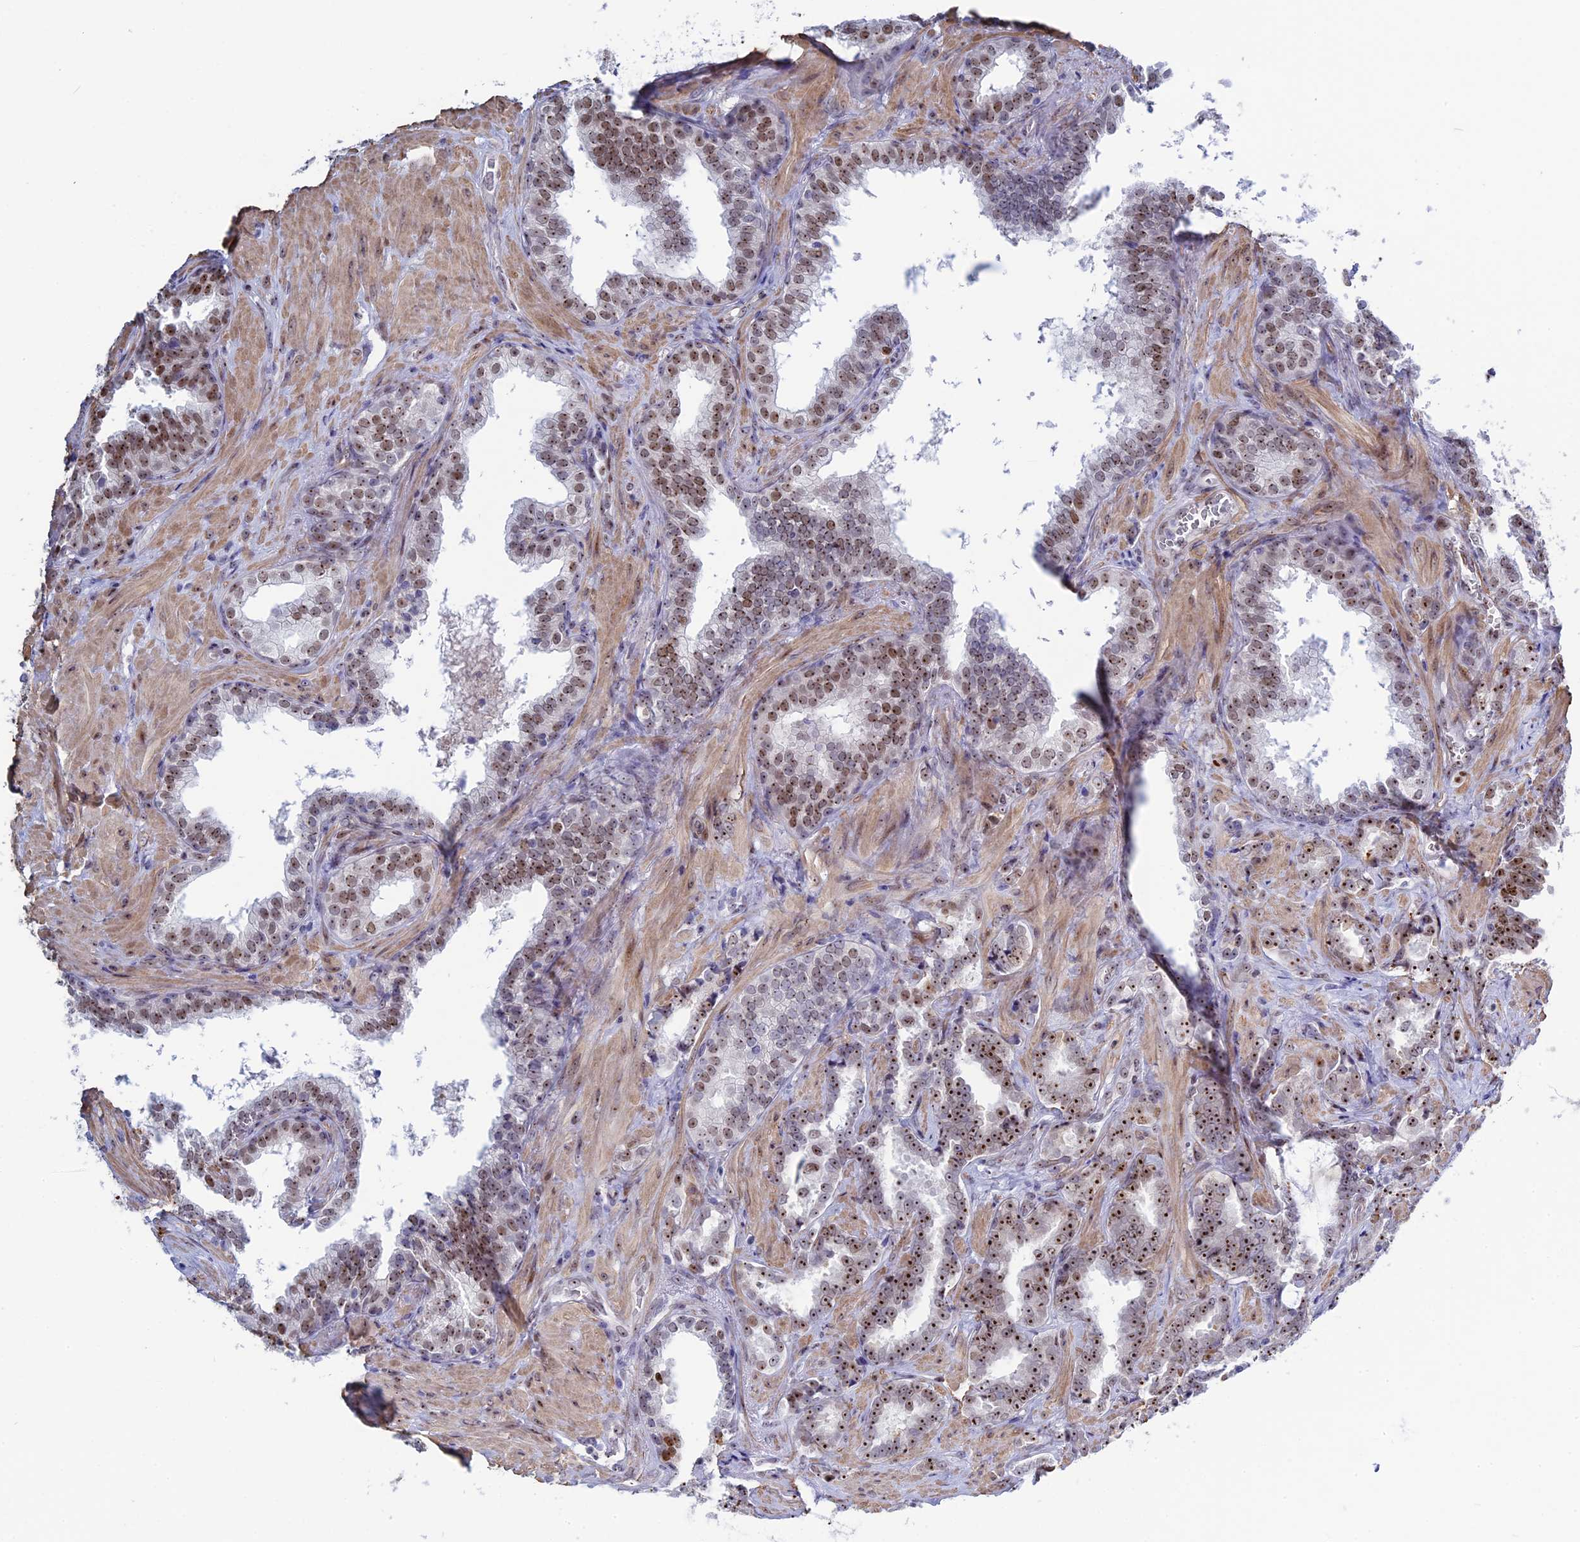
{"staining": {"intensity": "strong", "quantity": ">75%", "location": "nuclear"}, "tissue": "prostate cancer", "cell_type": "Tumor cells", "image_type": "cancer", "snomed": [{"axis": "morphology", "description": "Adenocarcinoma, High grade"}, {"axis": "topography", "description": "Prostate and seminal vesicle, NOS"}], "caption": "A brown stain labels strong nuclear expression of a protein in human prostate high-grade adenocarcinoma tumor cells.", "gene": "CCDC86", "patient": {"sex": "male", "age": 67}}